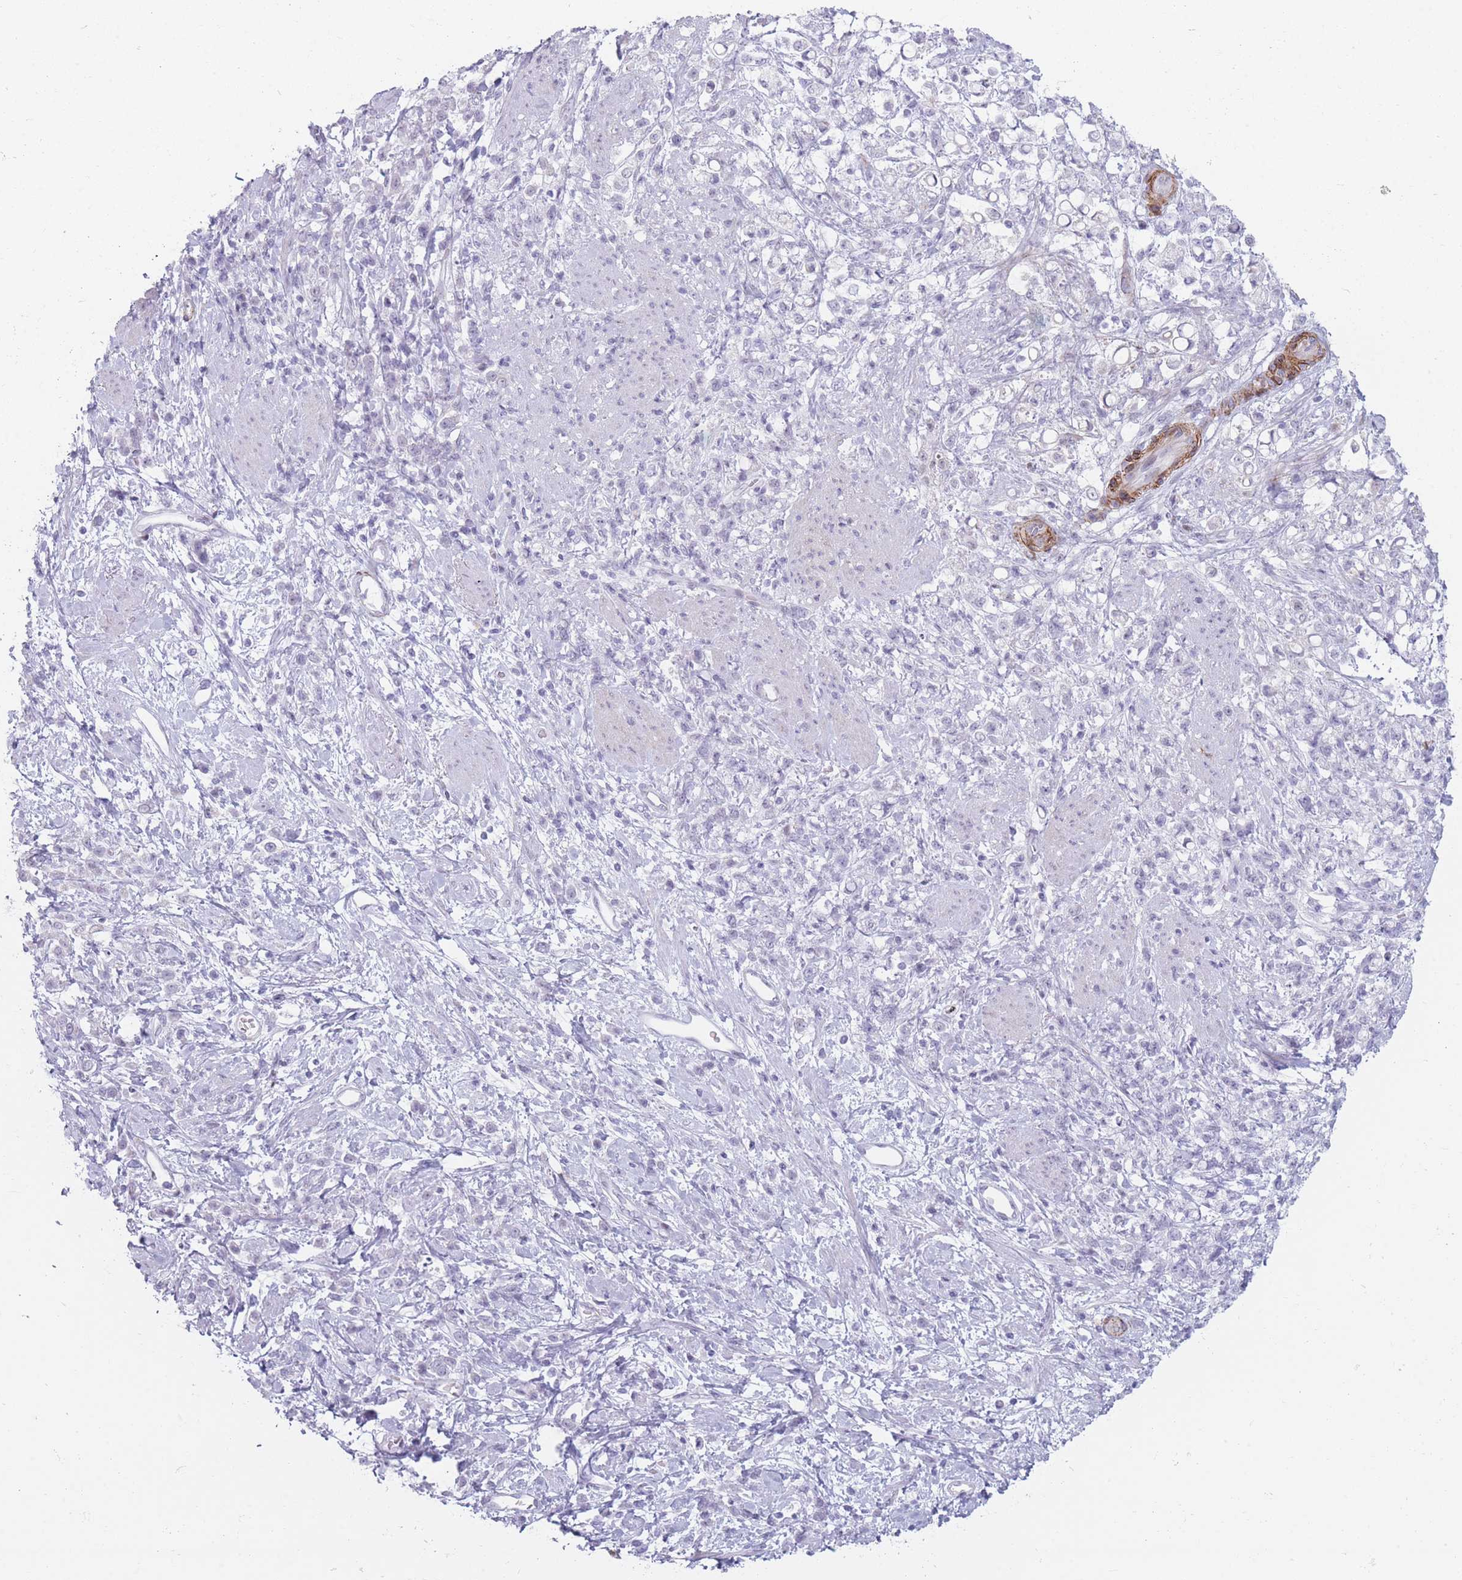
{"staining": {"intensity": "negative", "quantity": "none", "location": "none"}, "tissue": "stomach cancer", "cell_type": "Tumor cells", "image_type": "cancer", "snomed": [{"axis": "morphology", "description": "Adenocarcinoma, NOS"}, {"axis": "topography", "description": "Stomach"}], "caption": "Tumor cells show no significant protein positivity in stomach cancer.", "gene": "IFNA6", "patient": {"sex": "female", "age": 60}}